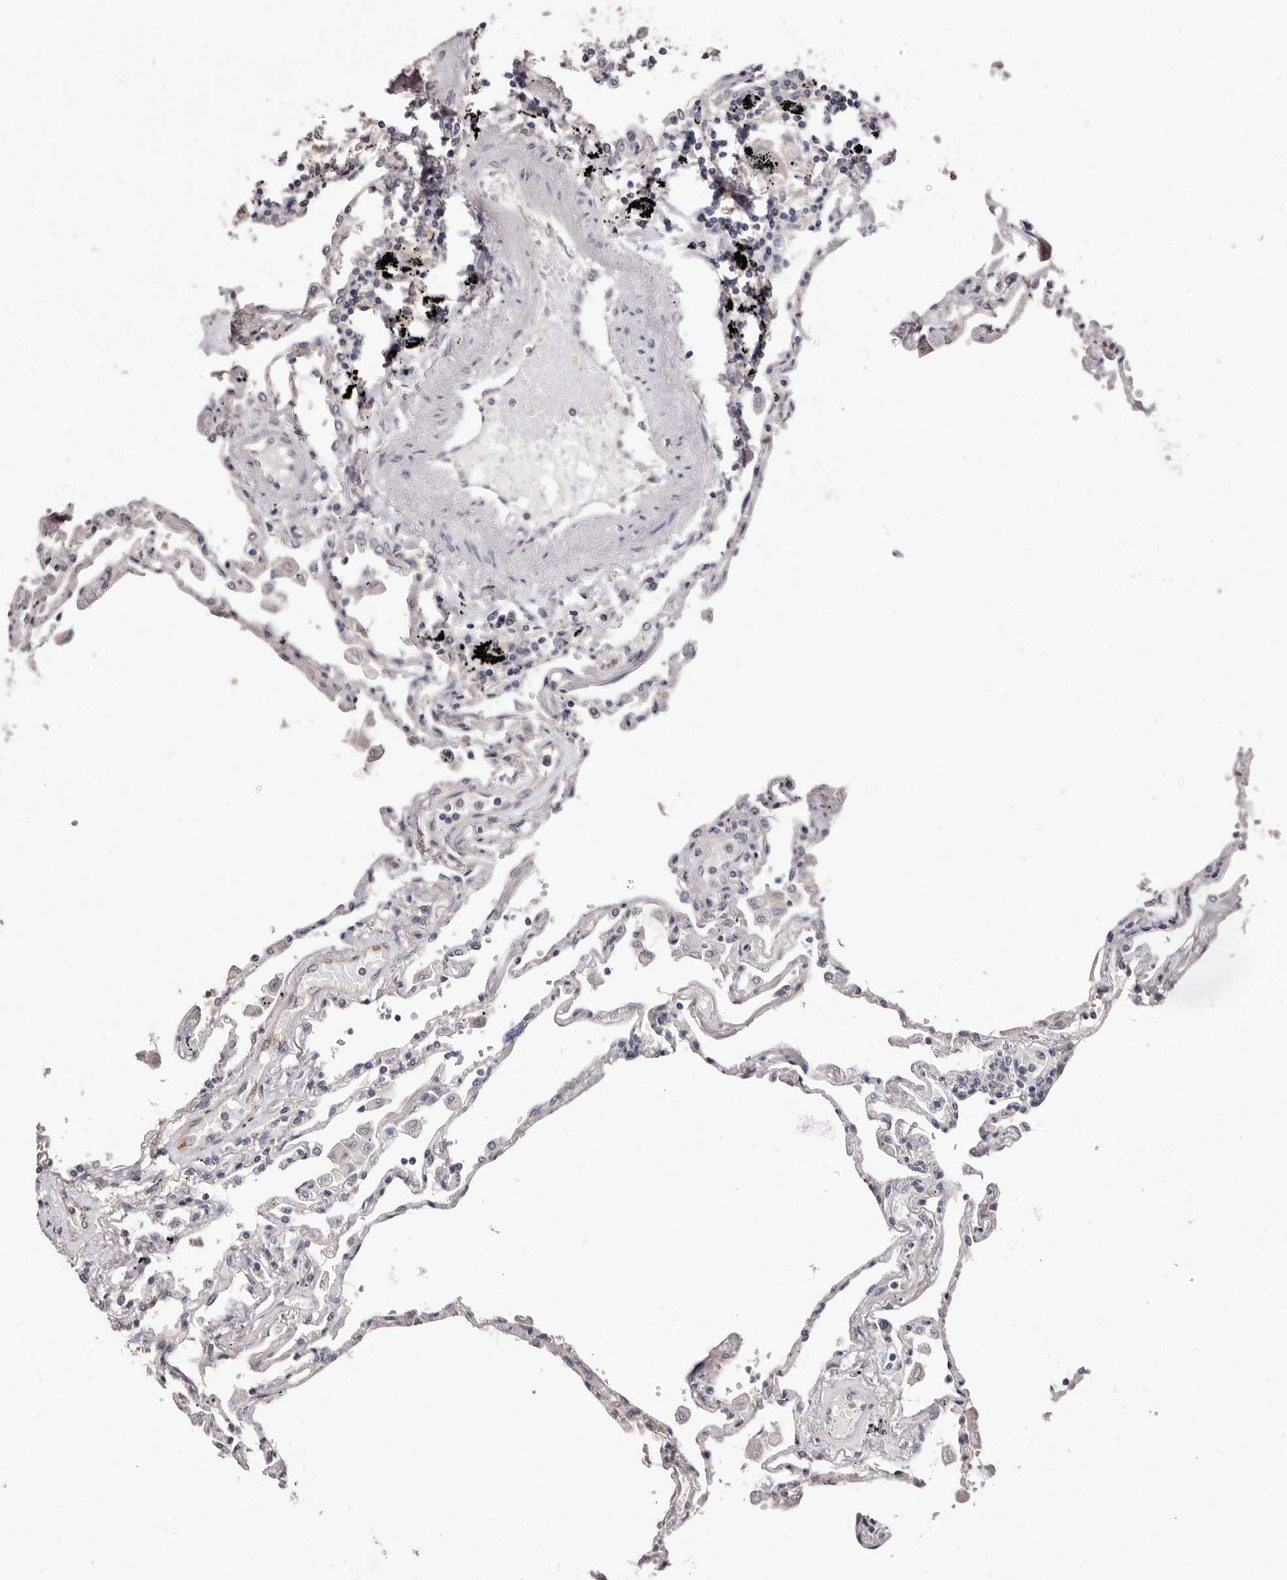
{"staining": {"intensity": "weak", "quantity": "<25%", "location": "cytoplasmic/membranous"}, "tissue": "lung", "cell_type": "Alveolar cells", "image_type": "normal", "snomed": [{"axis": "morphology", "description": "Normal tissue, NOS"}, {"axis": "topography", "description": "Lung"}], "caption": "High power microscopy micrograph of an IHC photomicrograph of unremarkable lung, revealing no significant staining in alveolar cells.", "gene": "SULT1E1", "patient": {"sex": "female", "age": 67}}